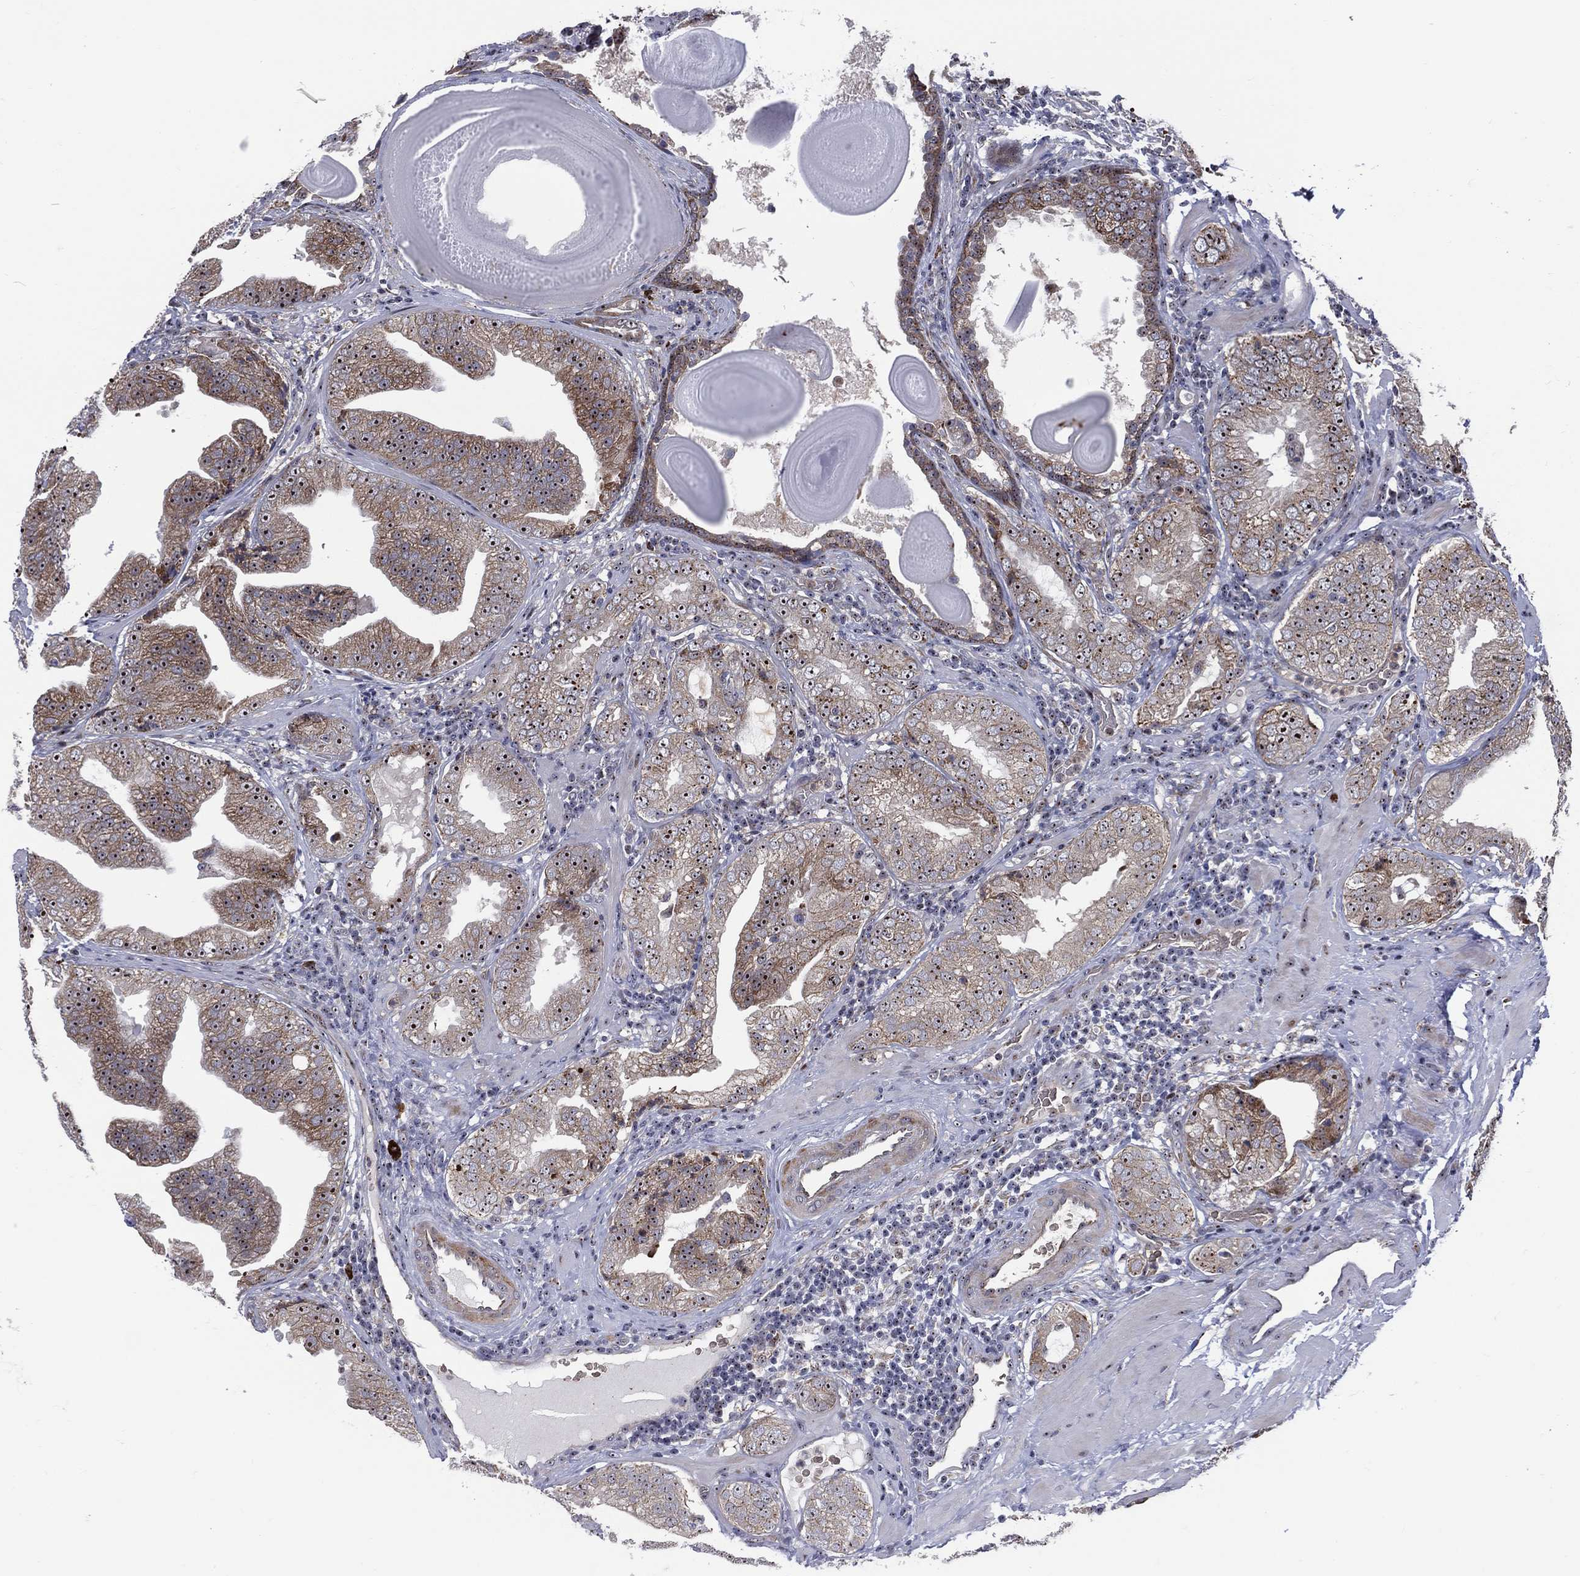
{"staining": {"intensity": "moderate", "quantity": "25%-75%", "location": "cytoplasmic/membranous"}, "tissue": "prostate cancer", "cell_type": "Tumor cells", "image_type": "cancer", "snomed": [{"axis": "morphology", "description": "Adenocarcinoma, Low grade"}, {"axis": "topography", "description": "Prostate"}], "caption": "Prostate cancer stained with immunohistochemistry shows moderate cytoplasmic/membranous expression in about 25%-75% of tumor cells.", "gene": "VHL", "patient": {"sex": "male", "age": 62}}